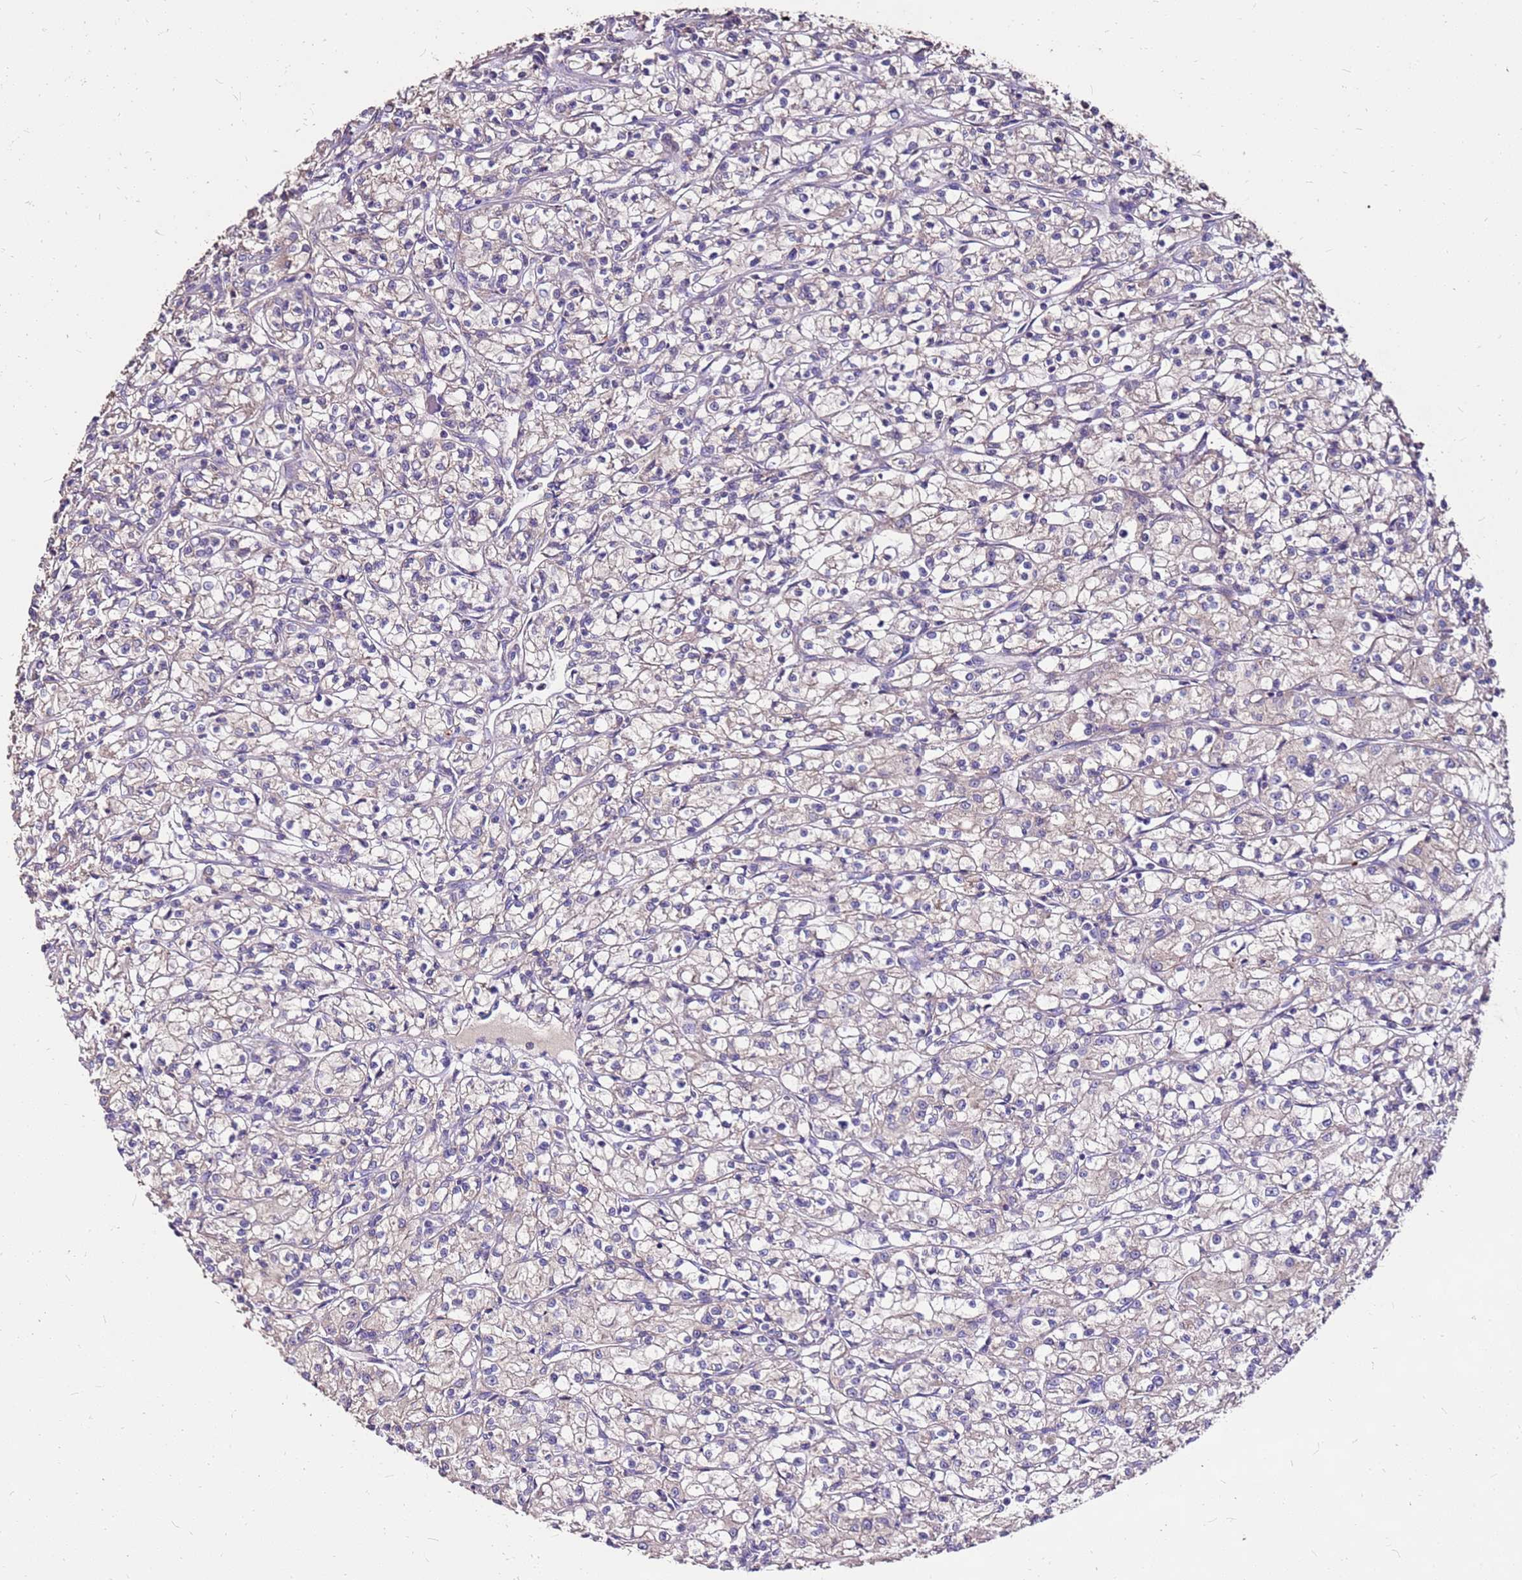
{"staining": {"intensity": "negative", "quantity": "none", "location": "none"}, "tissue": "renal cancer", "cell_type": "Tumor cells", "image_type": "cancer", "snomed": [{"axis": "morphology", "description": "Adenocarcinoma, NOS"}, {"axis": "topography", "description": "Kidney"}], "caption": "Renal adenocarcinoma was stained to show a protein in brown. There is no significant expression in tumor cells.", "gene": "EXD3", "patient": {"sex": "female", "age": 59}}